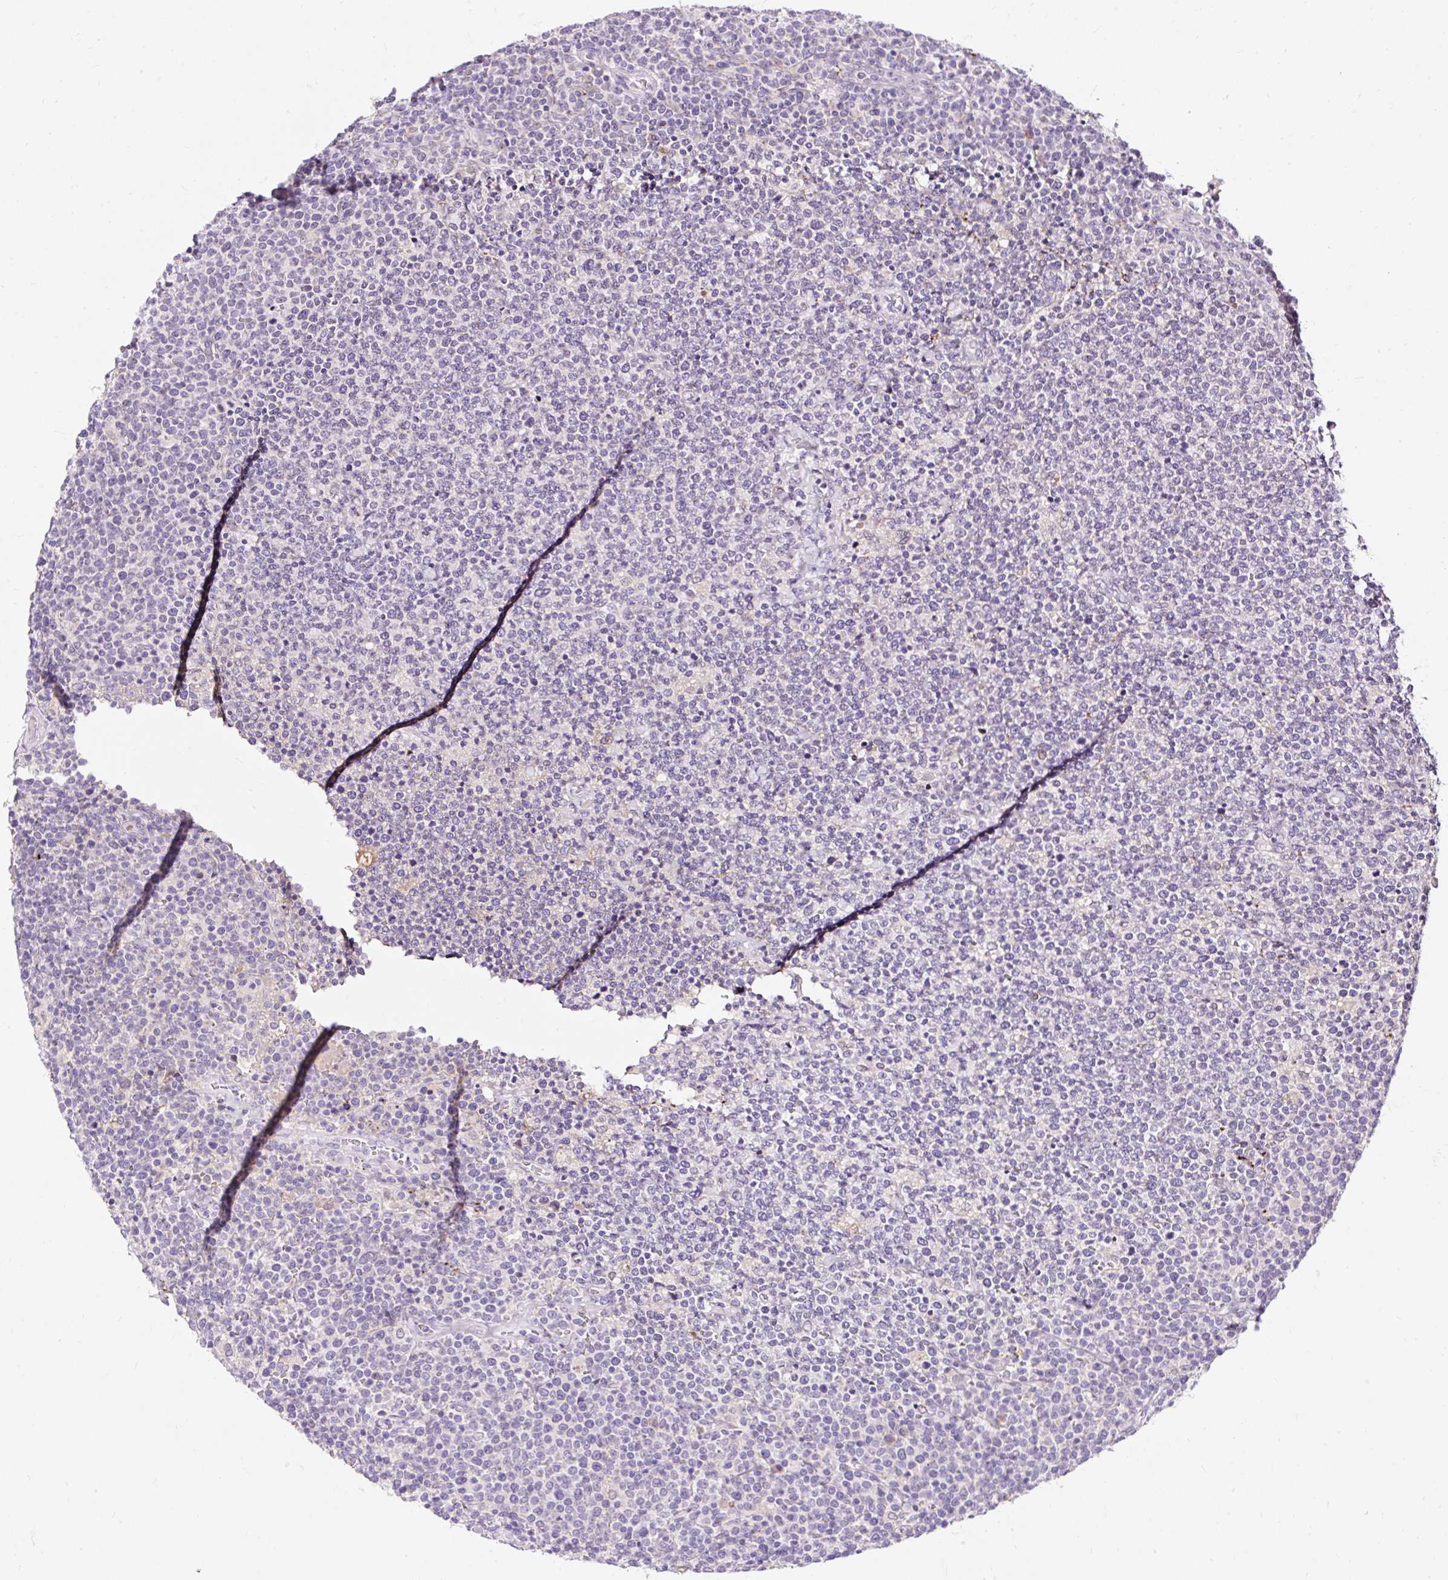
{"staining": {"intensity": "negative", "quantity": "none", "location": "none"}, "tissue": "lymphoma", "cell_type": "Tumor cells", "image_type": "cancer", "snomed": [{"axis": "morphology", "description": "Malignant lymphoma, non-Hodgkin's type, High grade"}, {"axis": "topography", "description": "Lymph node"}], "caption": "High power microscopy image of an immunohistochemistry image of lymphoma, revealing no significant expression in tumor cells. (DAB immunohistochemistry (IHC) with hematoxylin counter stain).", "gene": "TMEM150C", "patient": {"sex": "male", "age": 61}}